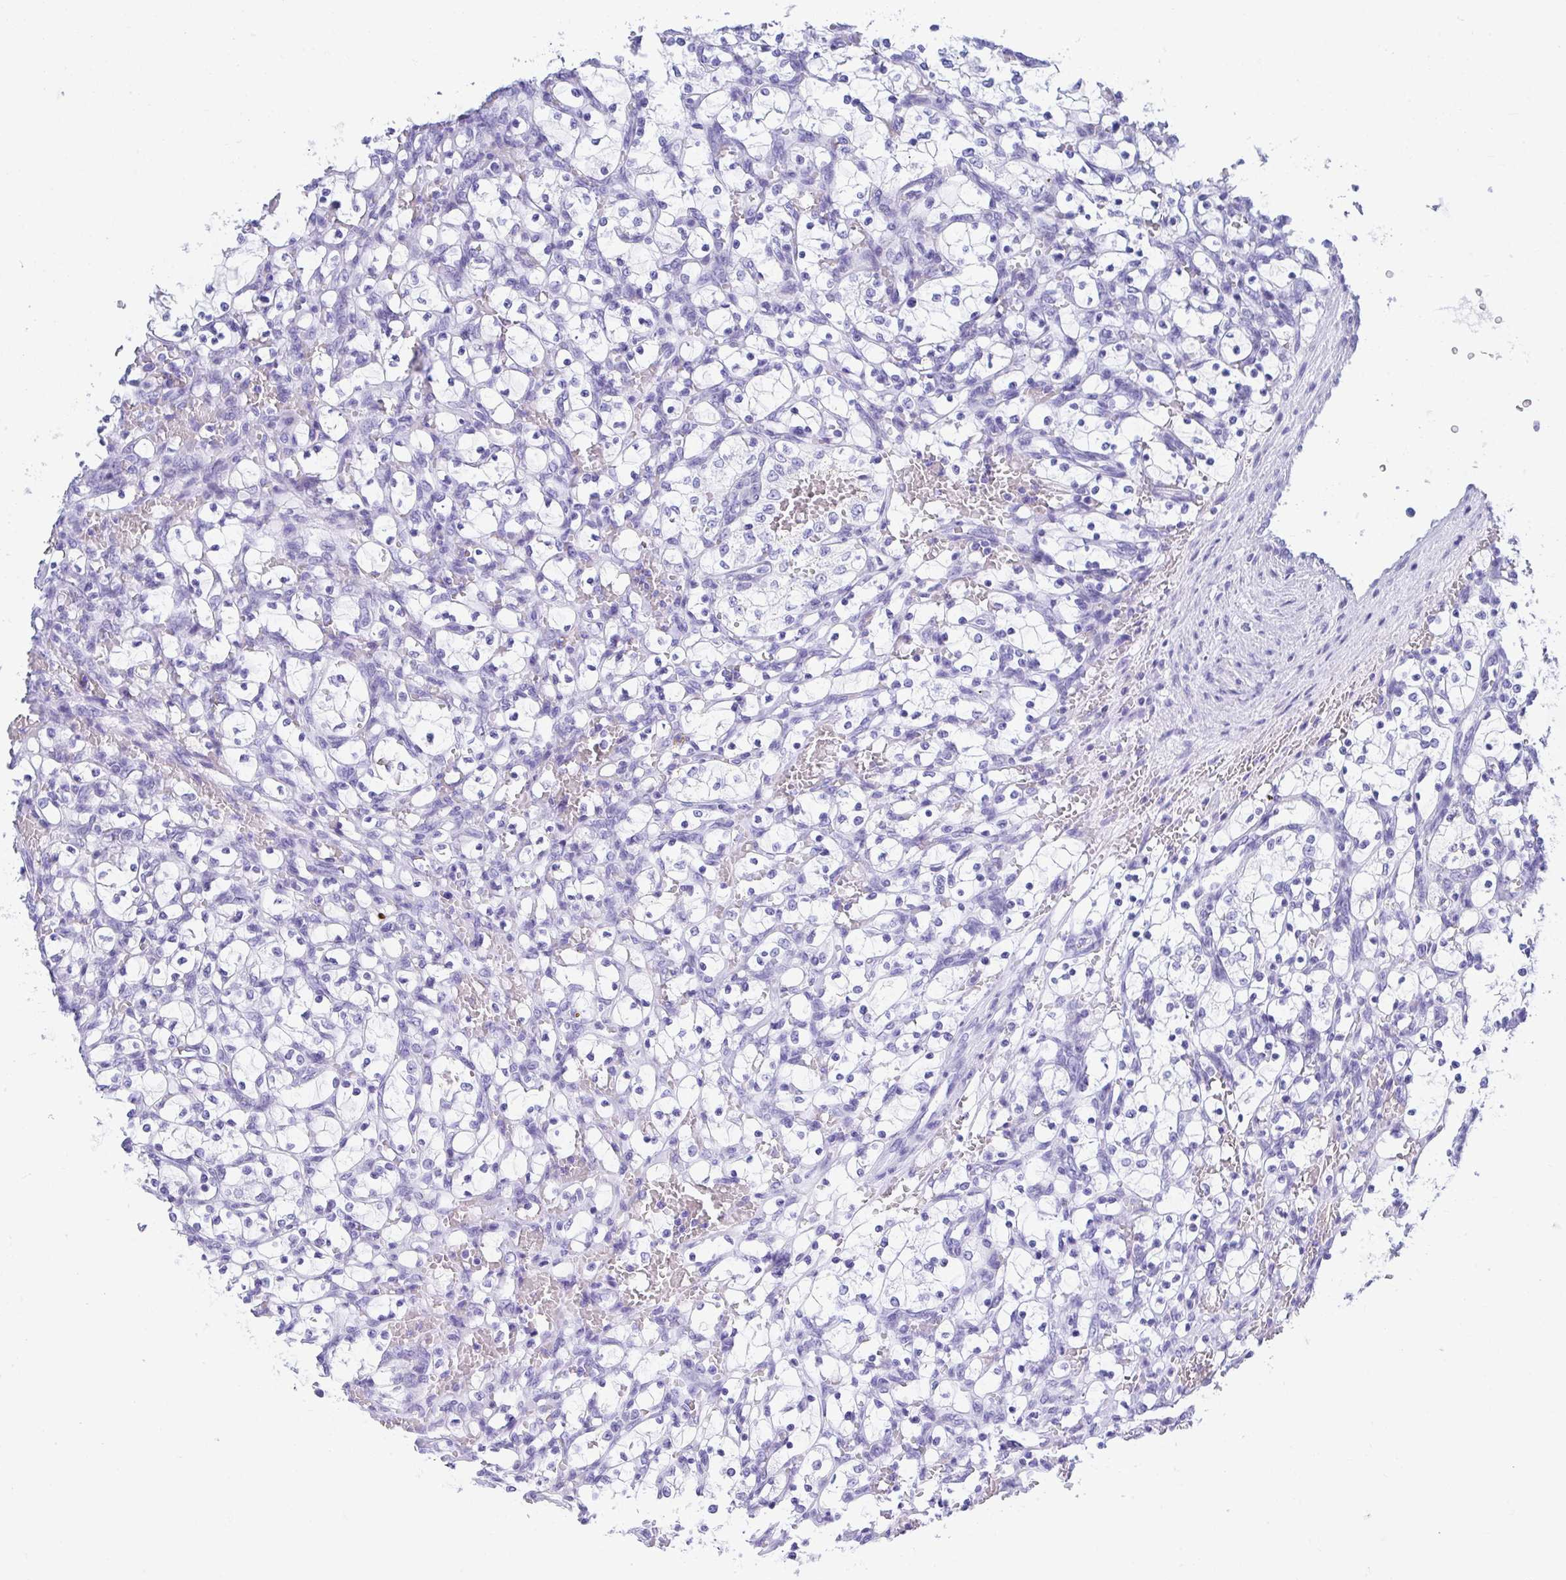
{"staining": {"intensity": "negative", "quantity": "none", "location": "none"}, "tissue": "renal cancer", "cell_type": "Tumor cells", "image_type": "cancer", "snomed": [{"axis": "morphology", "description": "Adenocarcinoma, NOS"}, {"axis": "topography", "description": "Kidney"}], "caption": "Tumor cells are negative for protein expression in human adenocarcinoma (renal).", "gene": "FRMD3", "patient": {"sex": "female", "age": 69}}